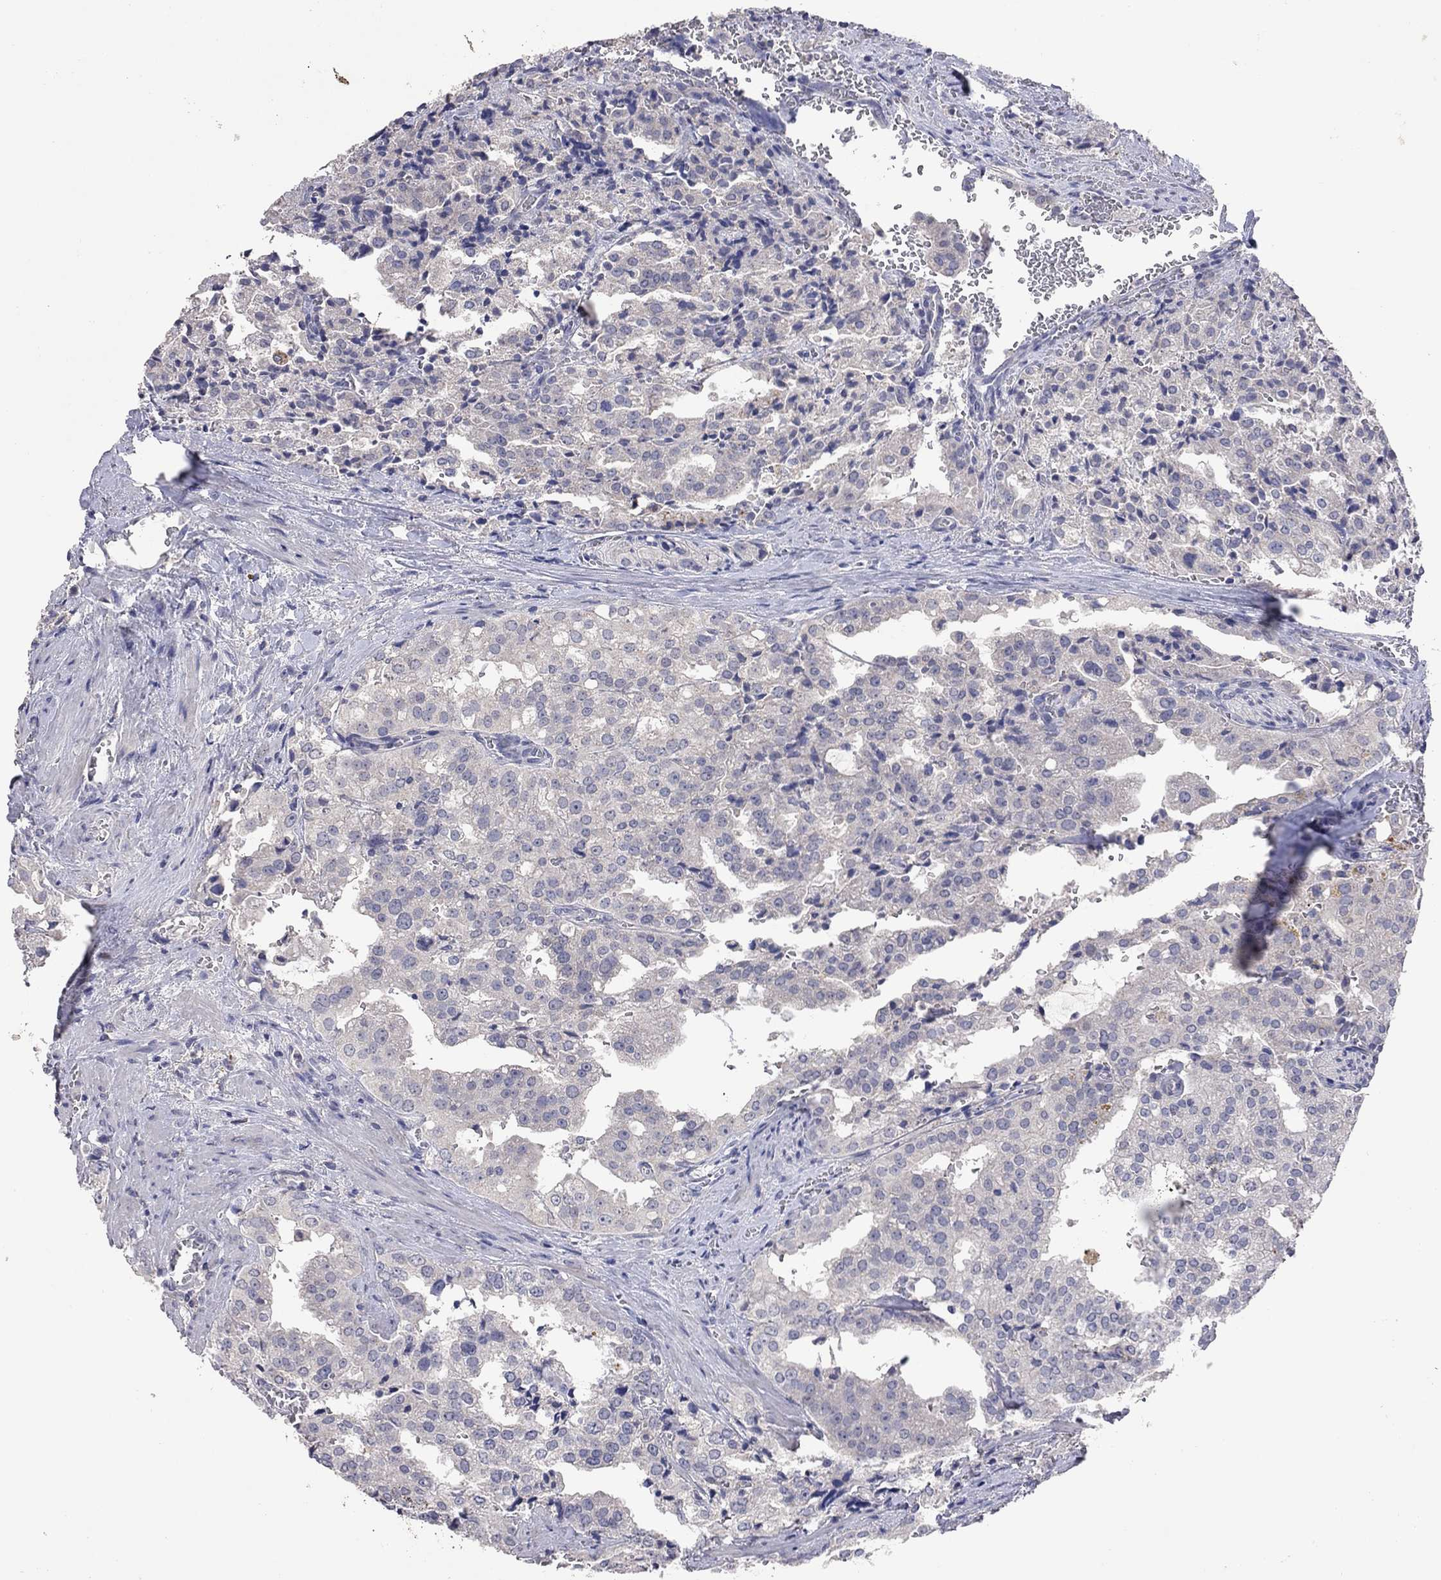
{"staining": {"intensity": "negative", "quantity": "none", "location": "none"}, "tissue": "prostate cancer", "cell_type": "Tumor cells", "image_type": "cancer", "snomed": [{"axis": "morphology", "description": "Adenocarcinoma, High grade"}, {"axis": "topography", "description": "Prostate"}], "caption": "Tumor cells show no significant expression in prostate cancer (adenocarcinoma (high-grade)).", "gene": "MMP13", "patient": {"sex": "male", "age": 68}}